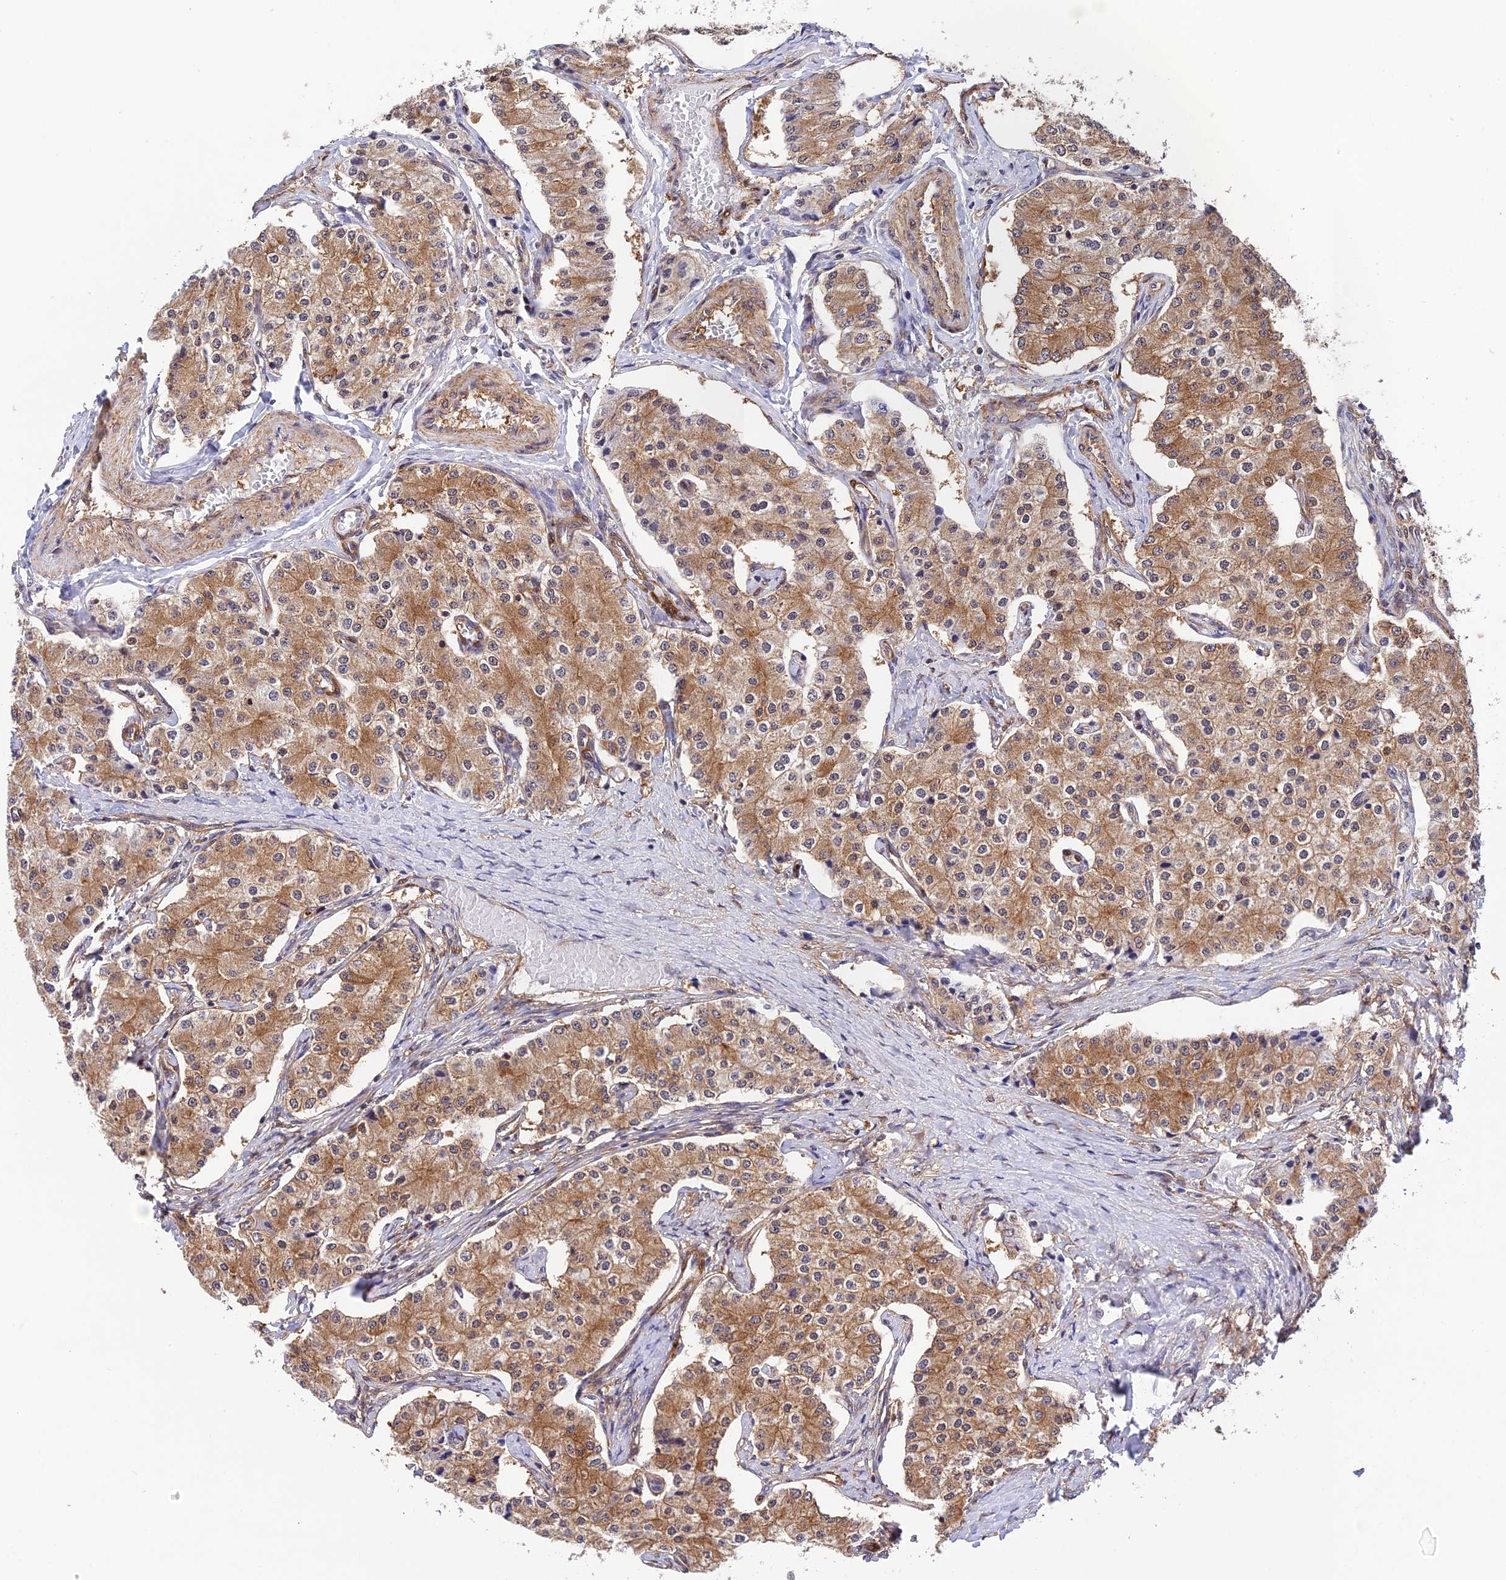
{"staining": {"intensity": "moderate", "quantity": ">75%", "location": "cytoplasmic/membranous"}, "tissue": "carcinoid", "cell_type": "Tumor cells", "image_type": "cancer", "snomed": [{"axis": "morphology", "description": "Carcinoid, malignant, NOS"}, {"axis": "topography", "description": "Colon"}], "caption": "A medium amount of moderate cytoplasmic/membranous expression is seen in approximately >75% of tumor cells in malignant carcinoid tissue. (Brightfield microscopy of DAB IHC at high magnification).", "gene": "EVI5L", "patient": {"sex": "female", "age": 52}}